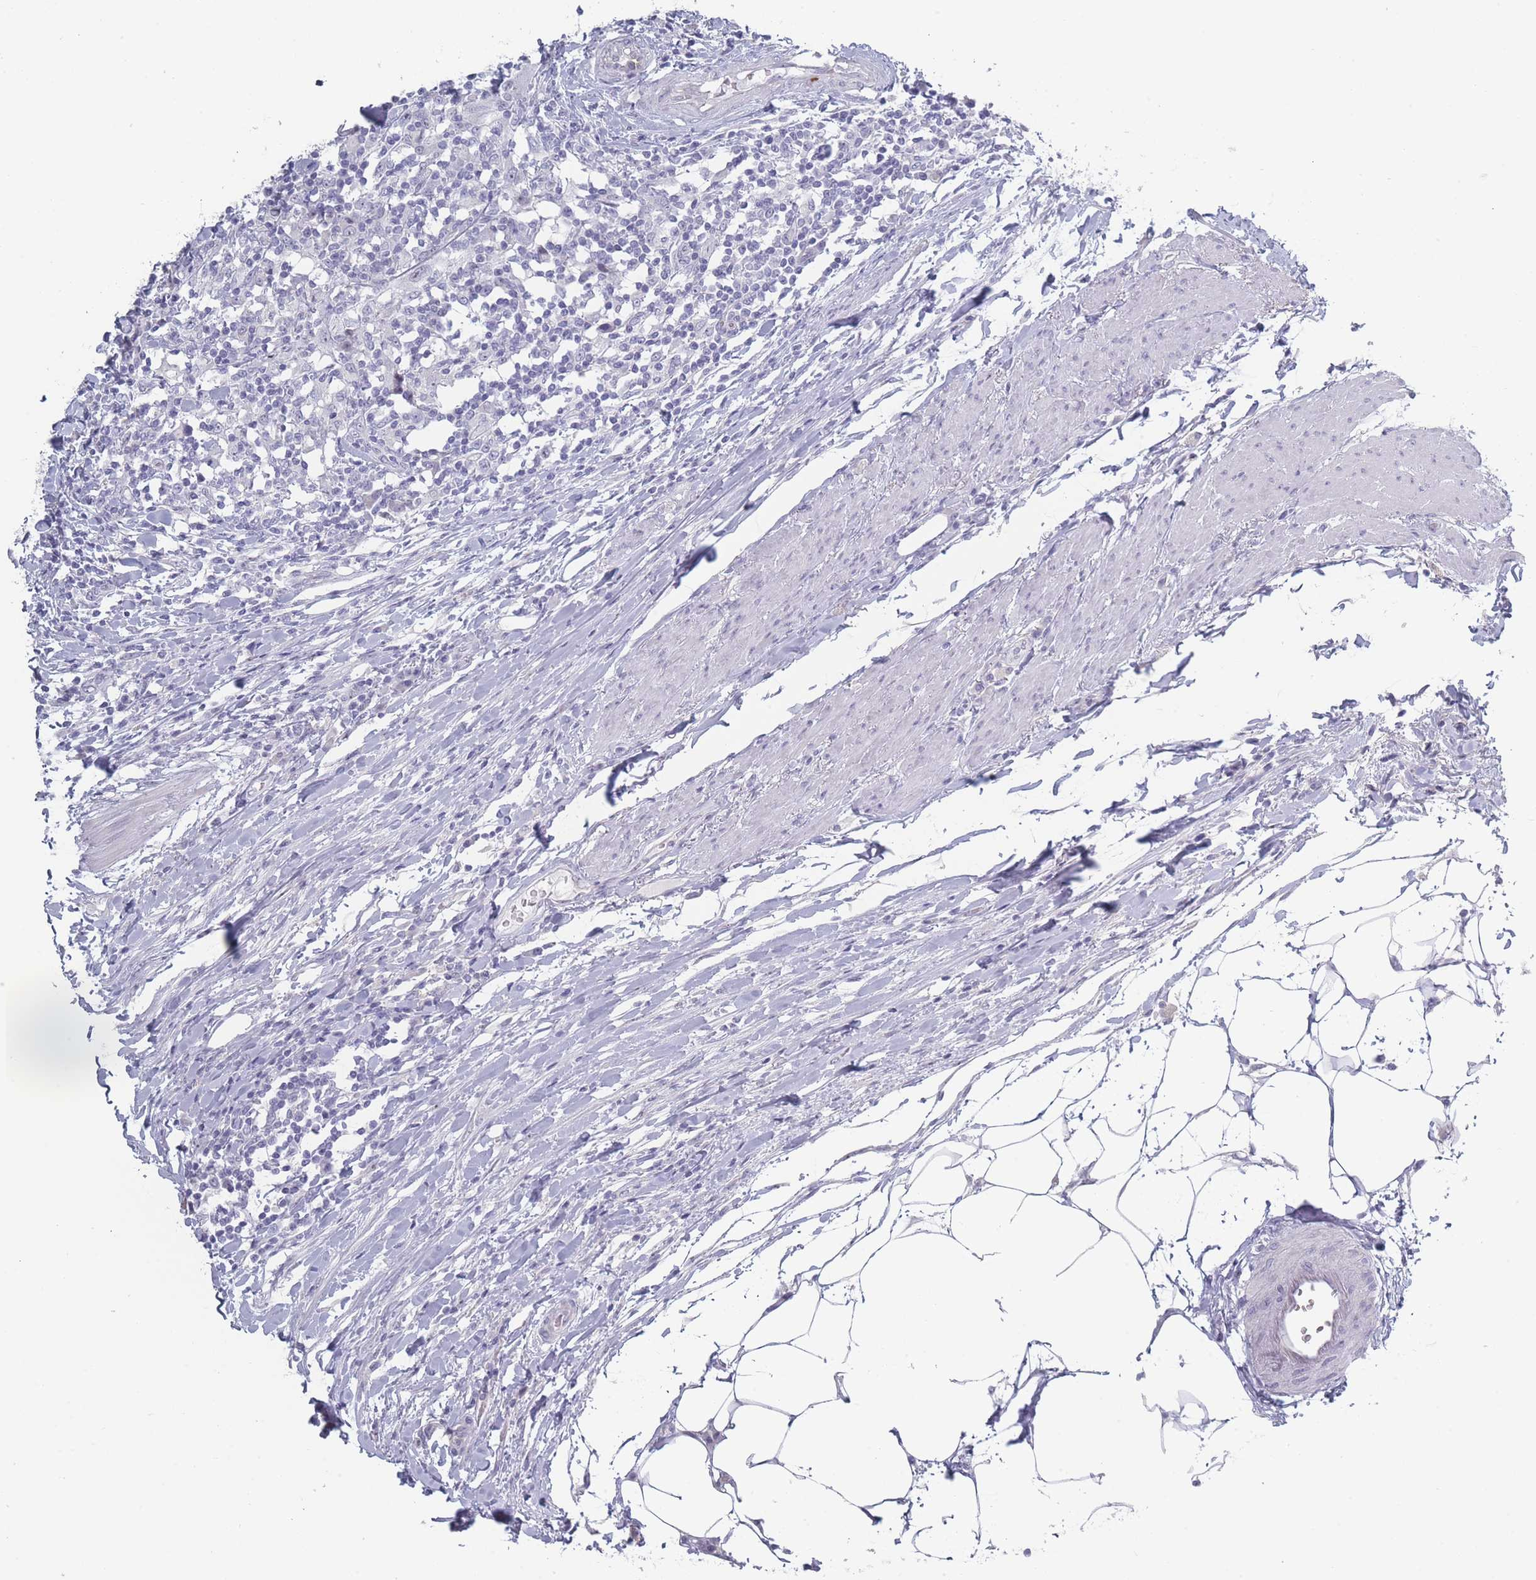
{"staining": {"intensity": "negative", "quantity": "none", "location": "none"}, "tissue": "urothelial cancer", "cell_type": "Tumor cells", "image_type": "cancer", "snomed": [{"axis": "morphology", "description": "Urothelial carcinoma, High grade"}, {"axis": "topography", "description": "Urinary bladder"}], "caption": "An immunohistochemistry histopathology image of urothelial cancer is shown. There is no staining in tumor cells of urothelial cancer. Brightfield microscopy of immunohistochemistry stained with DAB (brown) and hematoxylin (blue), captured at high magnification.", "gene": "ROS1", "patient": {"sex": "male", "age": 61}}